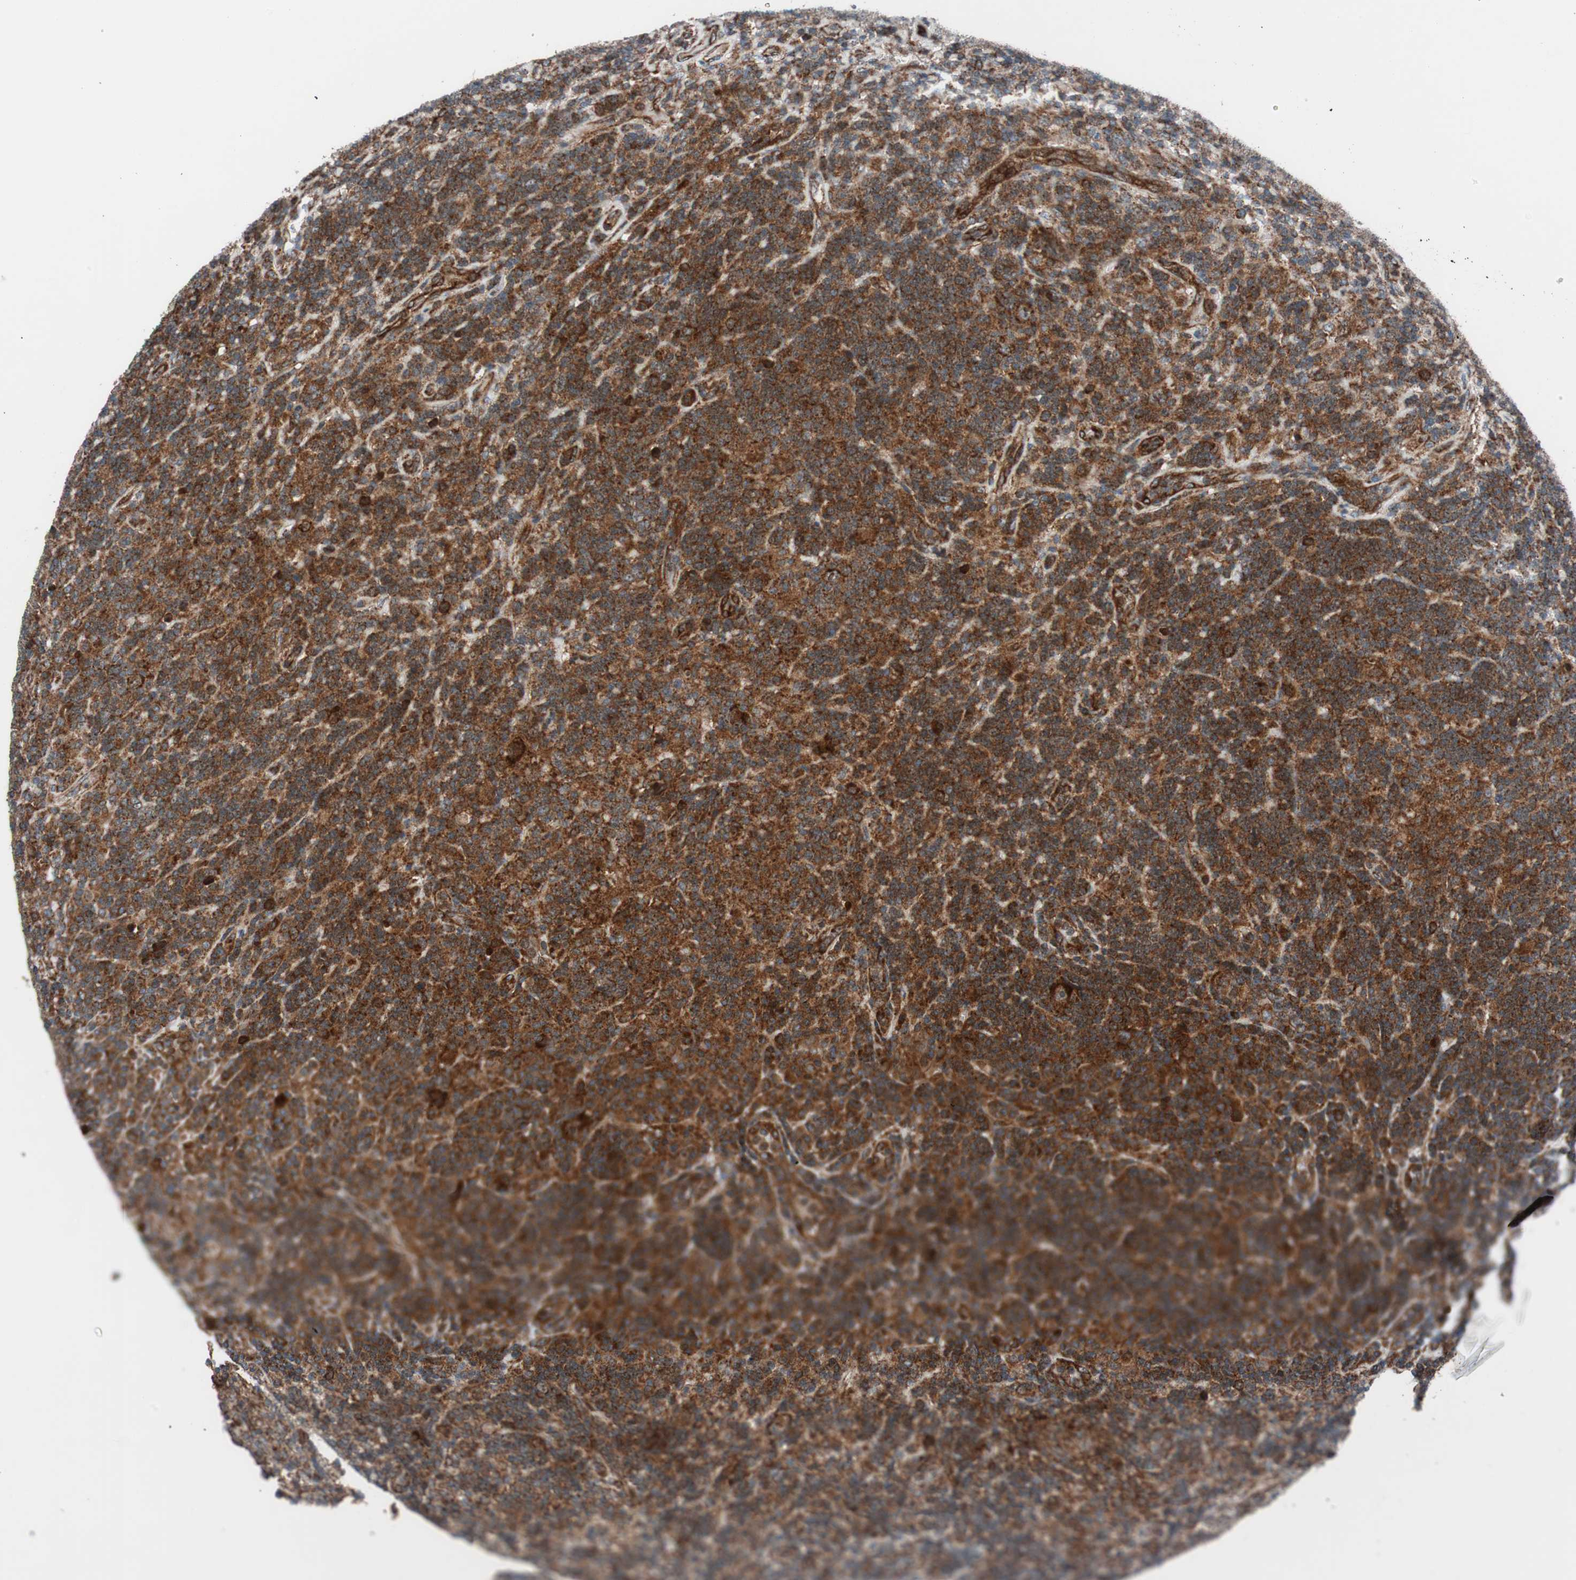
{"staining": {"intensity": "strong", "quantity": ">75%", "location": "cytoplasmic/membranous"}, "tissue": "lymphoma", "cell_type": "Tumor cells", "image_type": "cancer", "snomed": [{"axis": "morphology", "description": "Hodgkin's disease, NOS"}, {"axis": "topography", "description": "Lymph node"}], "caption": "Immunohistochemical staining of human lymphoma reveals strong cytoplasmic/membranous protein staining in about >75% of tumor cells.", "gene": "CCL14", "patient": {"sex": "male", "age": 70}}